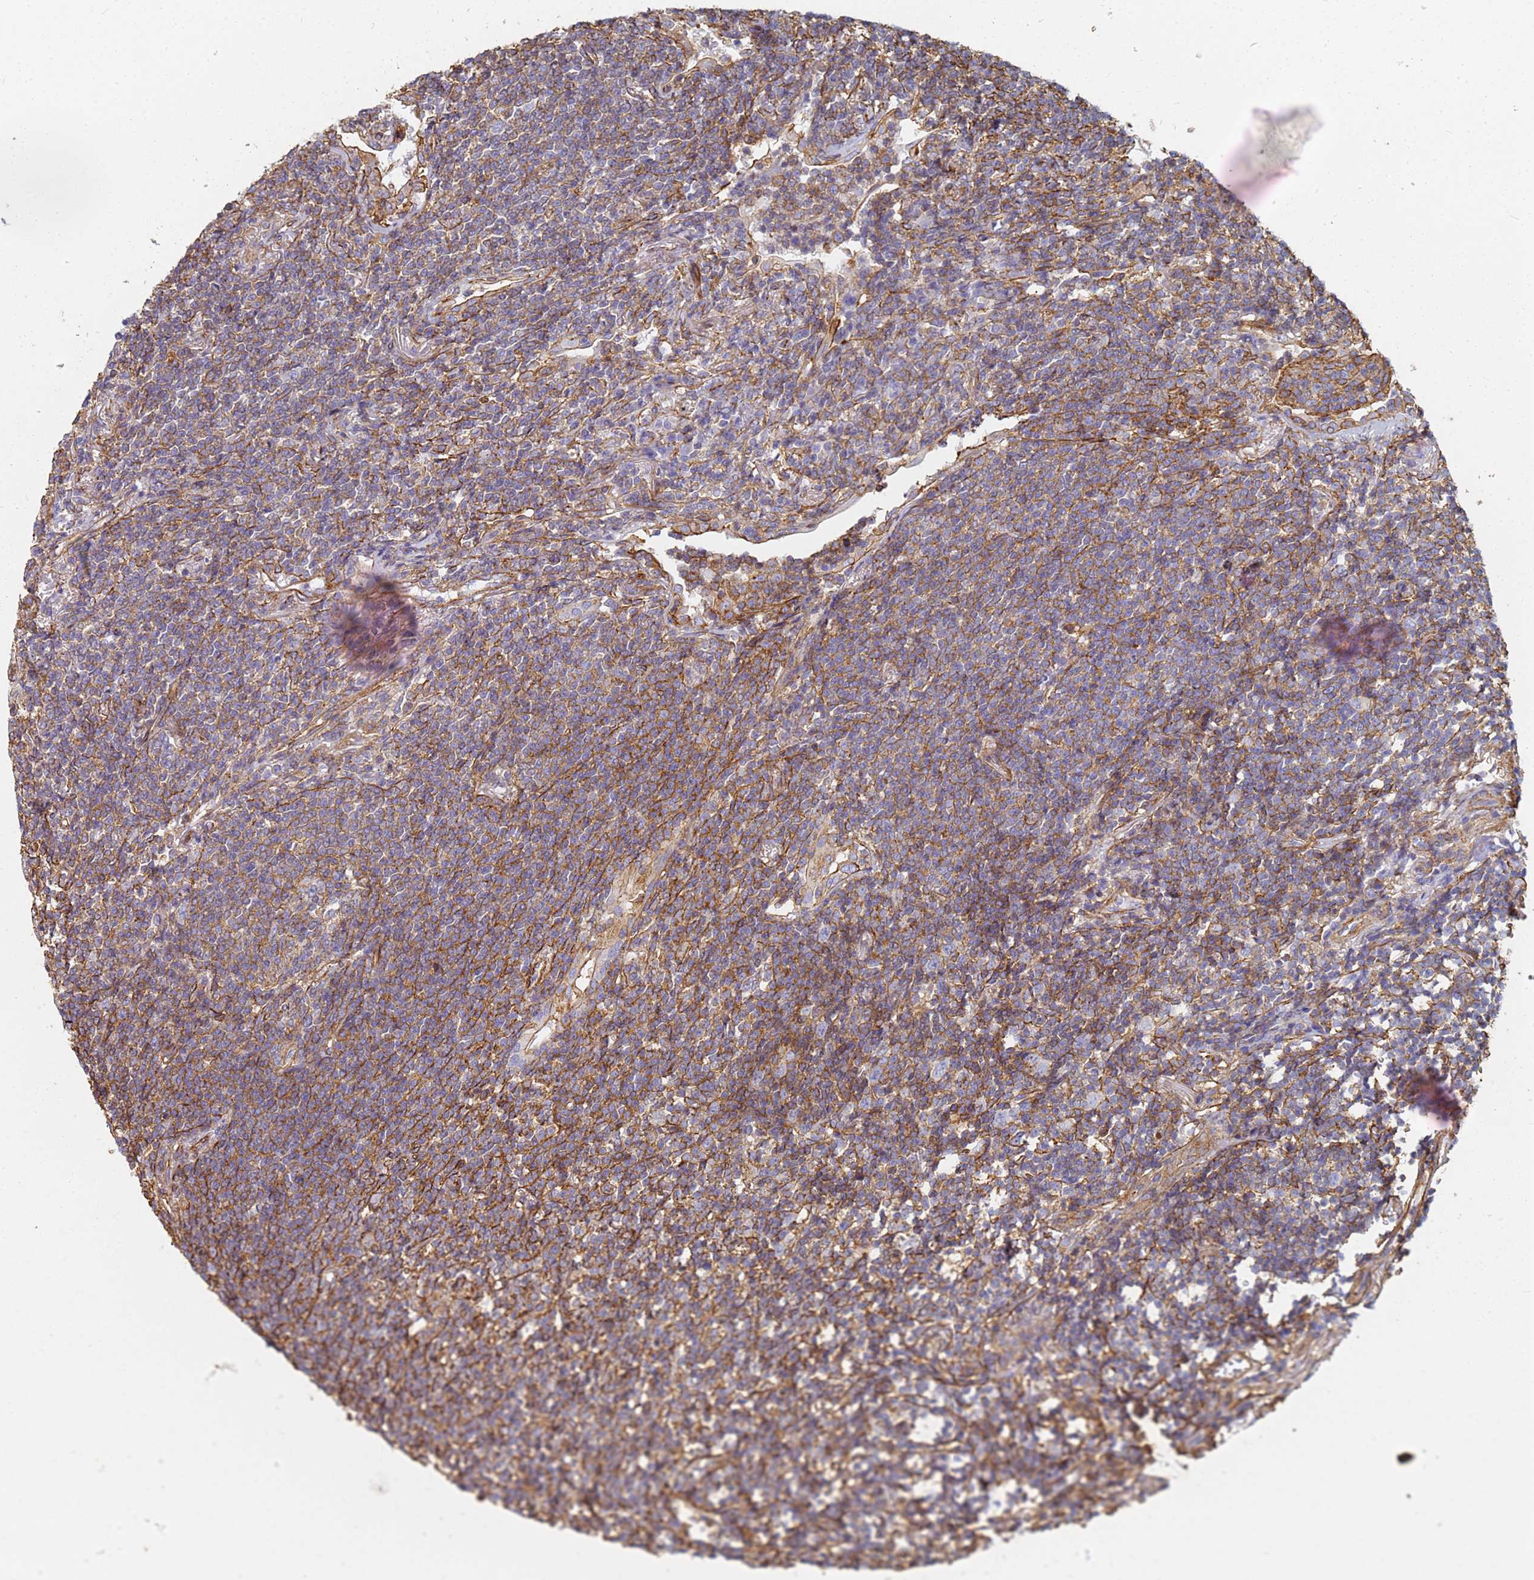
{"staining": {"intensity": "moderate", "quantity": "25%-75%", "location": "cytoplasmic/membranous"}, "tissue": "lymphoma", "cell_type": "Tumor cells", "image_type": "cancer", "snomed": [{"axis": "morphology", "description": "Malignant lymphoma, non-Hodgkin's type, Low grade"}, {"axis": "topography", "description": "Lung"}], "caption": "A brown stain shows moderate cytoplasmic/membranous expression of a protein in malignant lymphoma, non-Hodgkin's type (low-grade) tumor cells. (IHC, brightfield microscopy, high magnification).", "gene": "TPM1", "patient": {"sex": "female", "age": 71}}